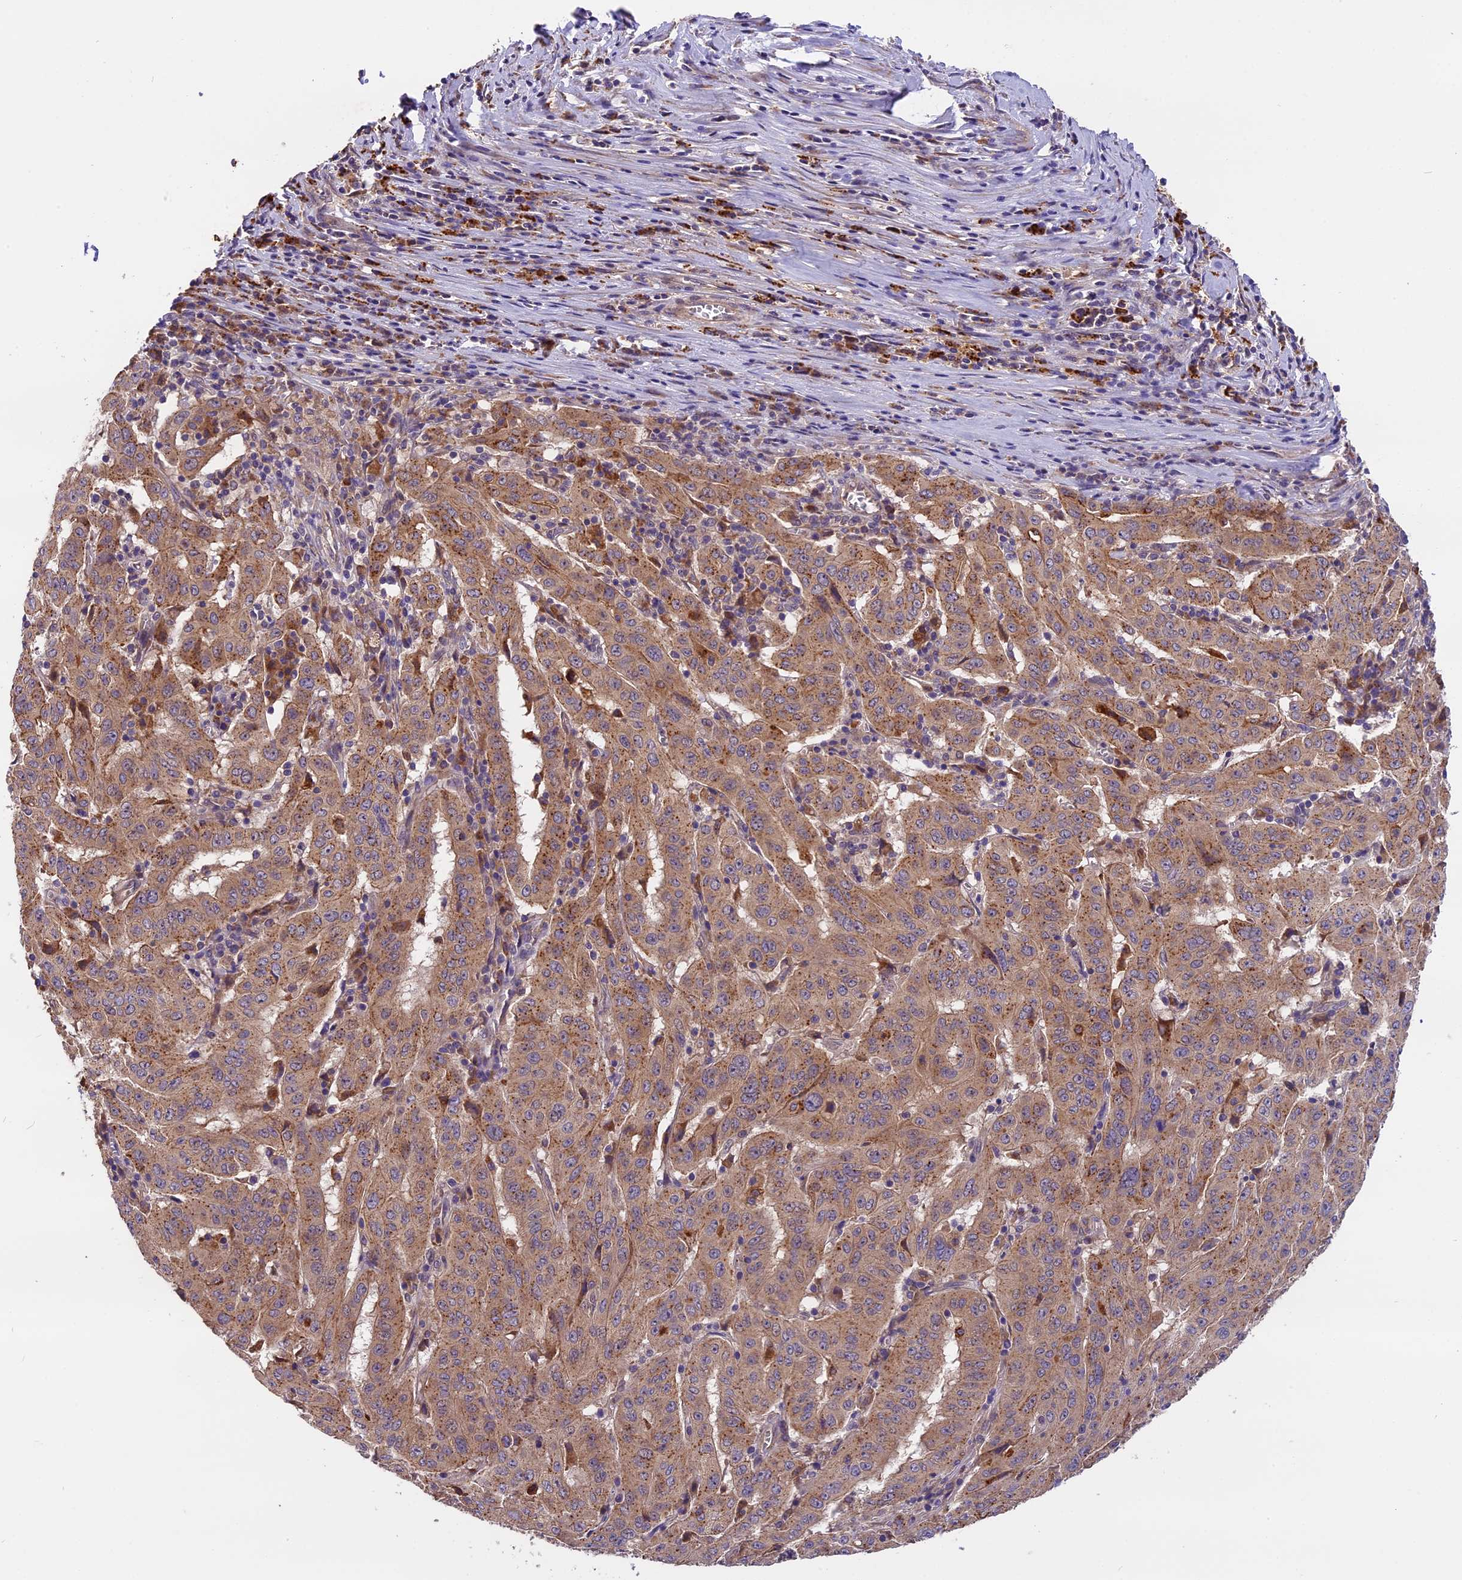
{"staining": {"intensity": "moderate", "quantity": ">75%", "location": "cytoplasmic/membranous"}, "tissue": "pancreatic cancer", "cell_type": "Tumor cells", "image_type": "cancer", "snomed": [{"axis": "morphology", "description": "Adenocarcinoma, NOS"}, {"axis": "topography", "description": "Pancreas"}], "caption": "Pancreatic cancer stained for a protein (brown) shows moderate cytoplasmic/membranous positive positivity in approximately >75% of tumor cells.", "gene": "COPE", "patient": {"sex": "male", "age": 63}}